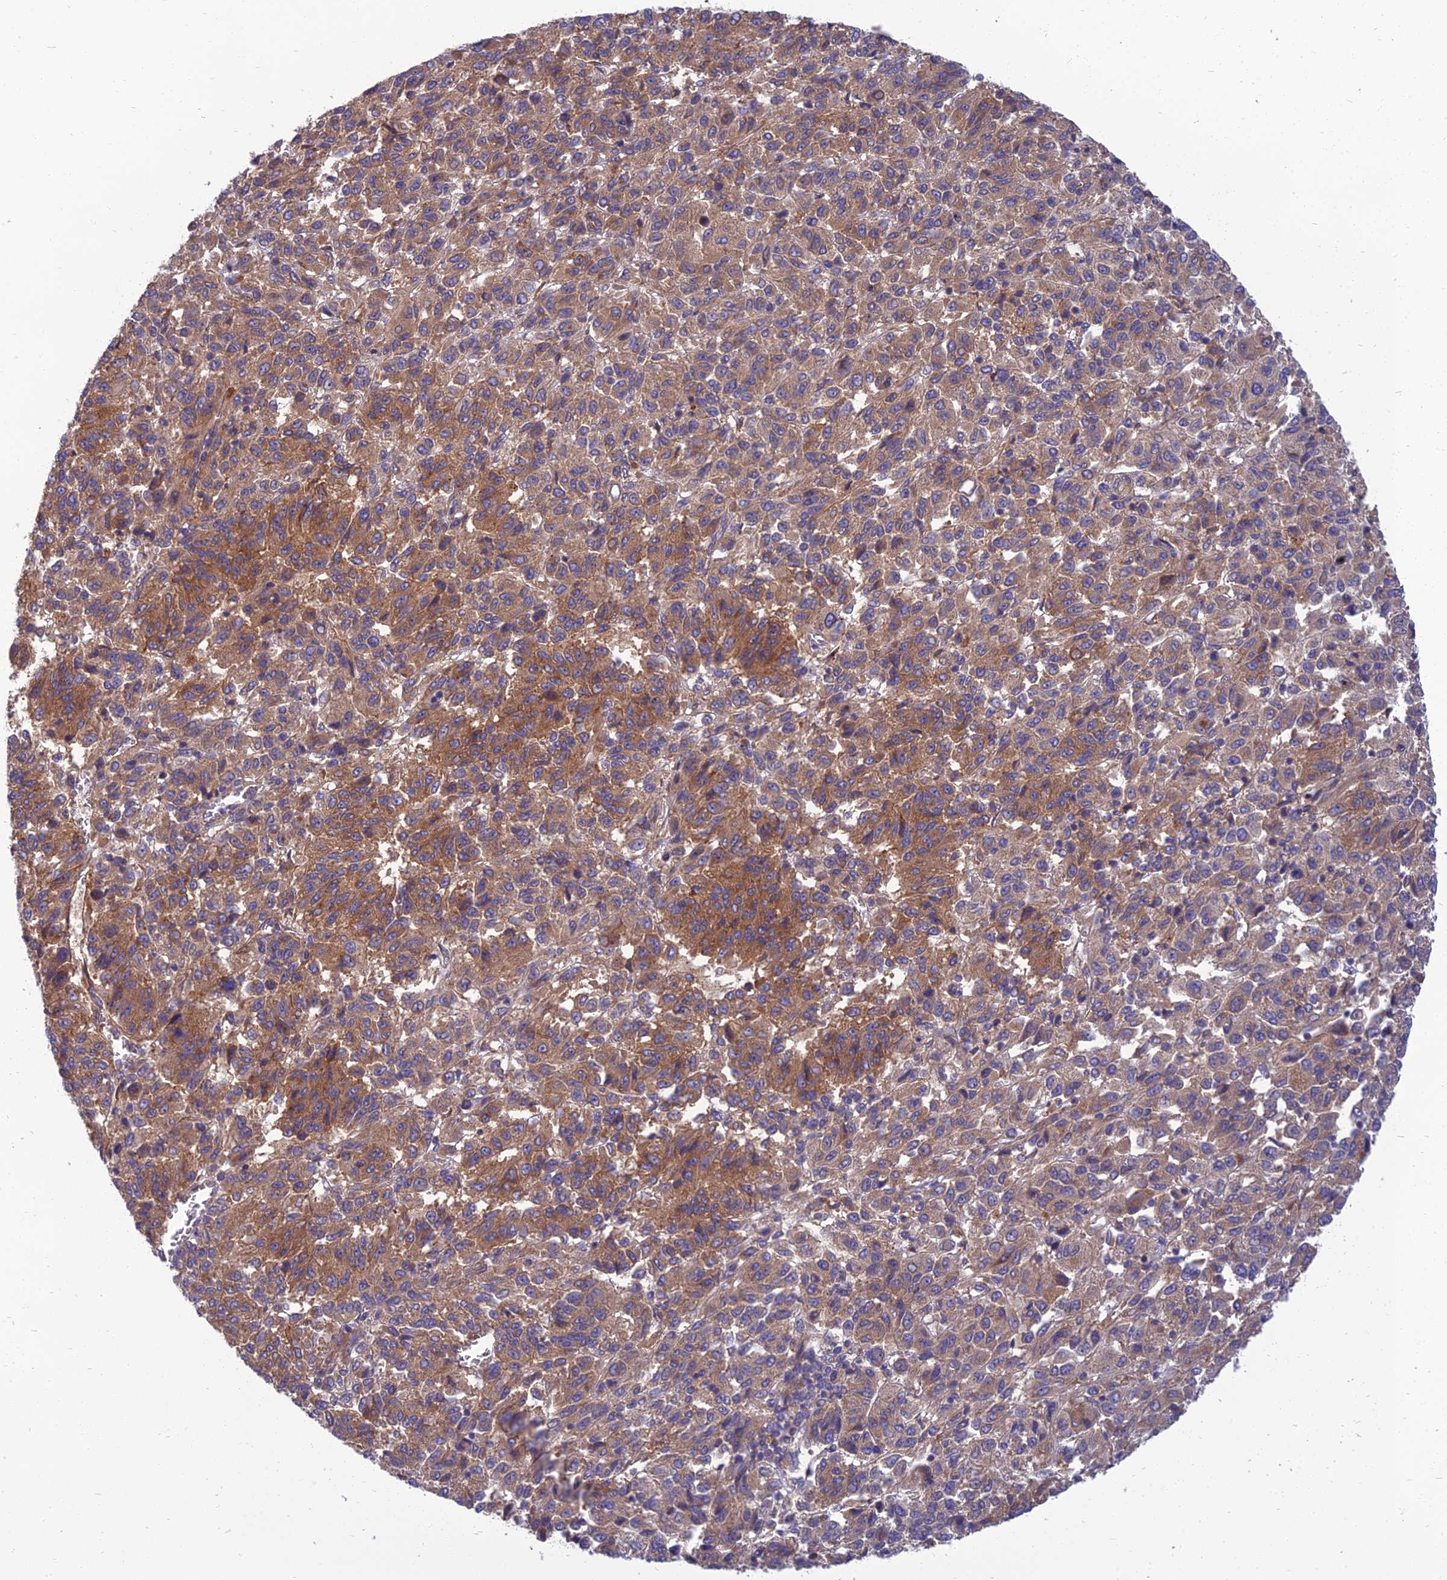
{"staining": {"intensity": "moderate", "quantity": ">75%", "location": "cytoplasmic/membranous"}, "tissue": "melanoma", "cell_type": "Tumor cells", "image_type": "cancer", "snomed": [{"axis": "morphology", "description": "Malignant melanoma, Metastatic site"}, {"axis": "topography", "description": "Lung"}], "caption": "A brown stain labels moderate cytoplasmic/membranous positivity of a protein in human malignant melanoma (metastatic site) tumor cells.", "gene": "WDR24", "patient": {"sex": "male", "age": 64}}